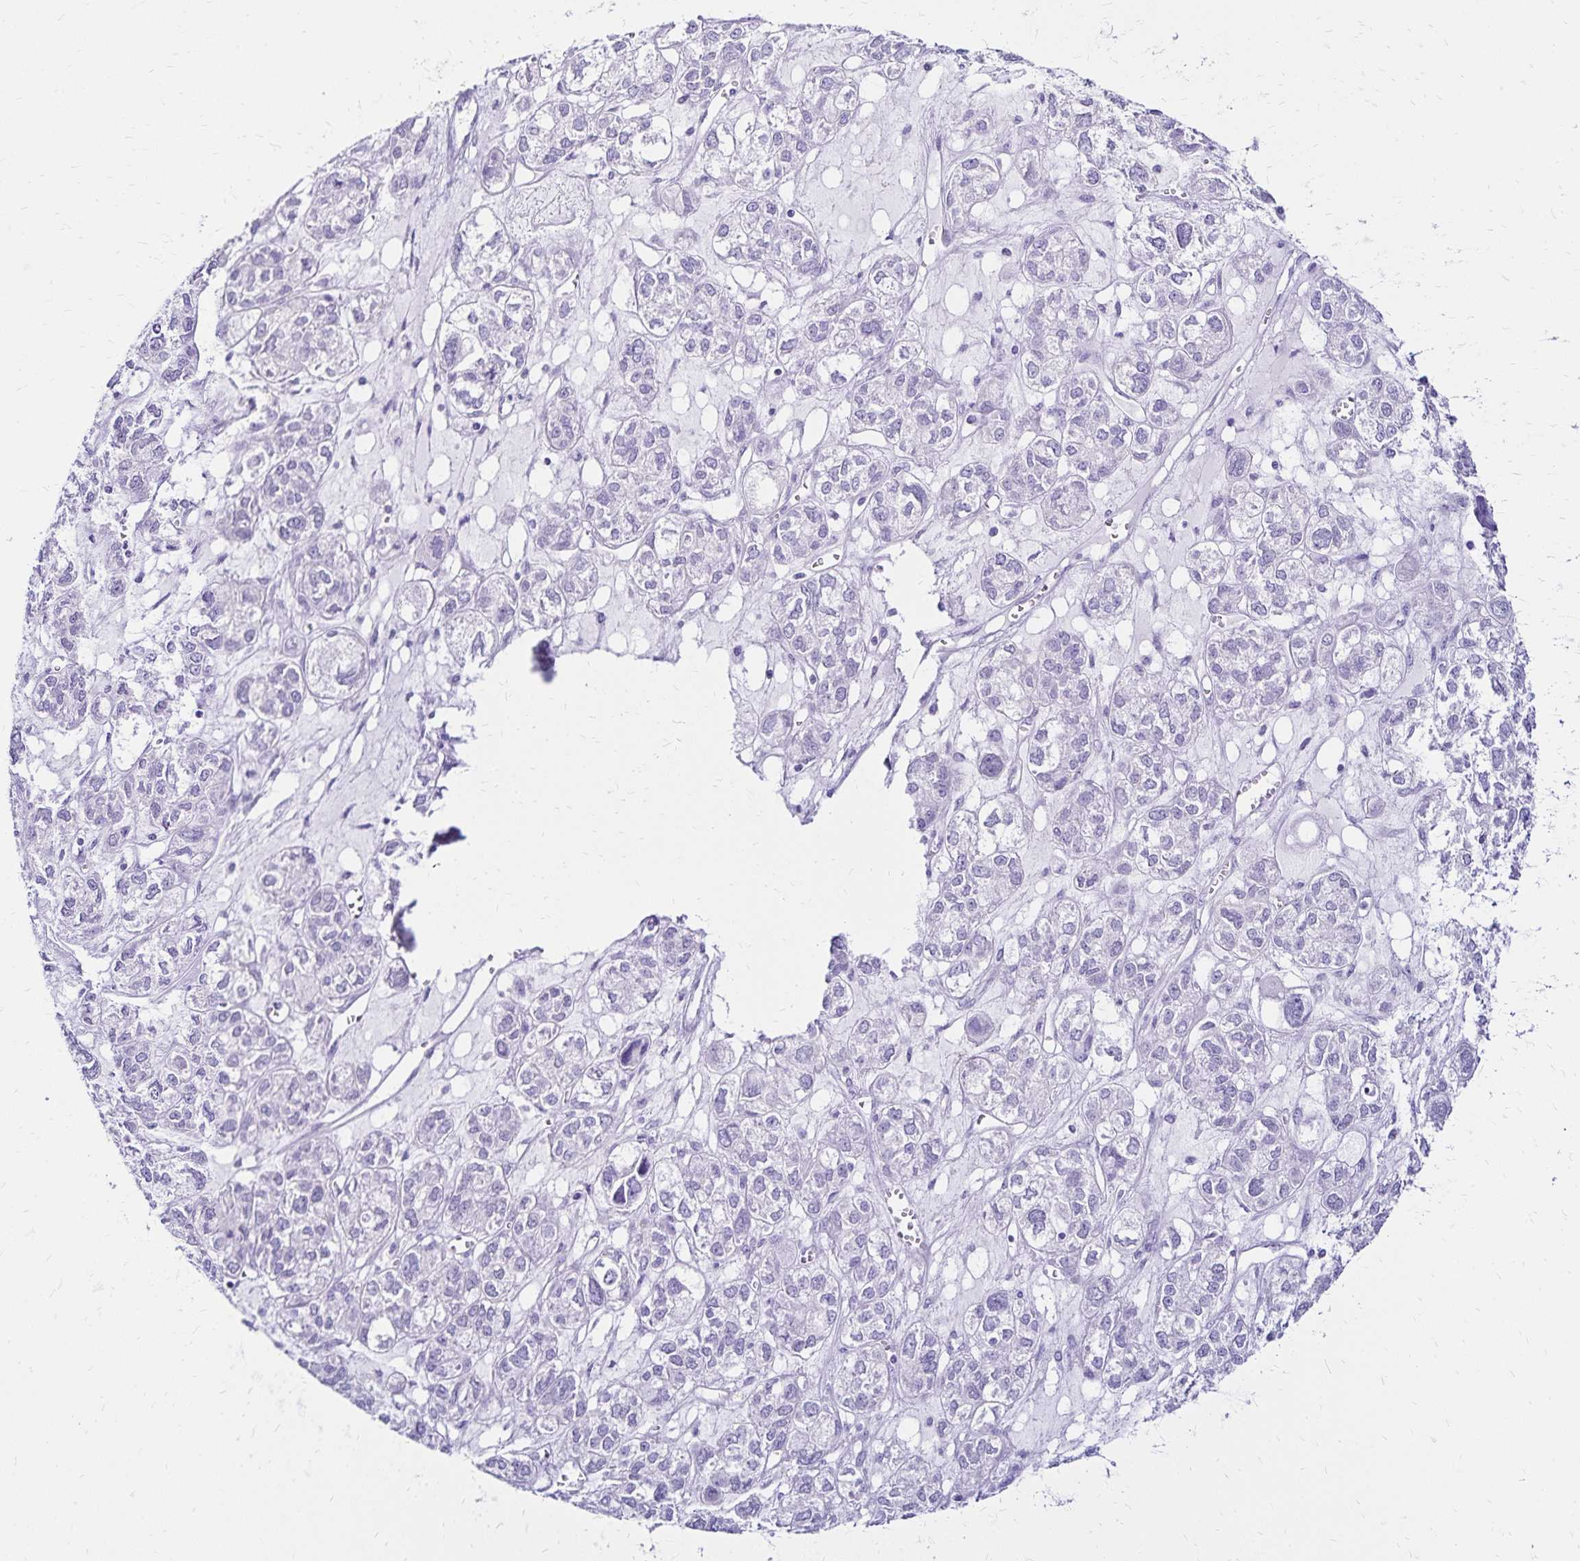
{"staining": {"intensity": "negative", "quantity": "none", "location": "none"}, "tissue": "ovarian cancer", "cell_type": "Tumor cells", "image_type": "cancer", "snomed": [{"axis": "morphology", "description": "Carcinoma, endometroid"}, {"axis": "topography", "description": "Ovary"}], "caption": "Tumor cells are negative for brown protein staining in ovarian cancer (endometroid carcinoma).", "gene": "LIN28B", "patient": {"sex": "female", "age": 64}}